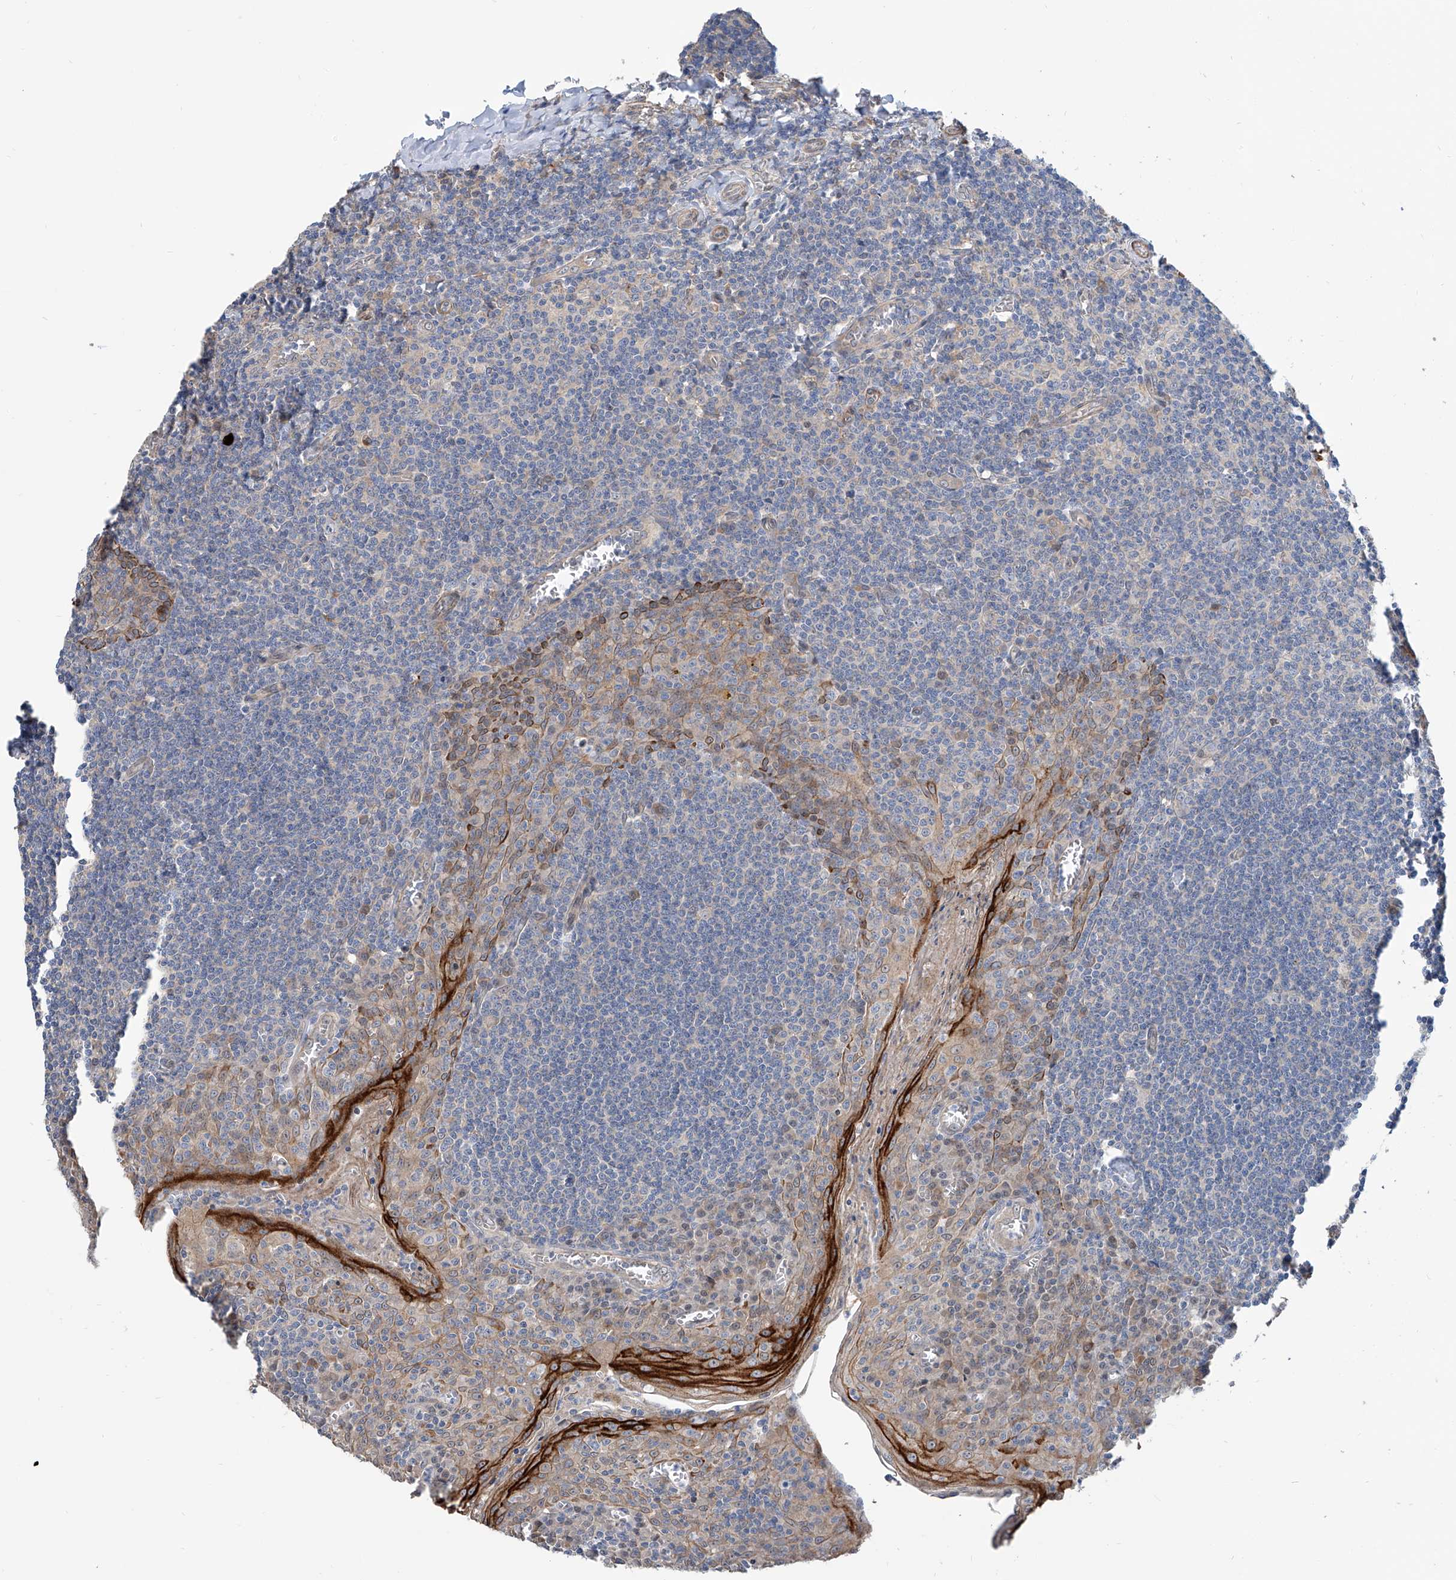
{"staining": {"intensity": "negative", "quantity": "none", "location": "none"}, "tissue": "tonsil", "cell_type": "Germinal center cells", "image_type": "normal", "snomed": [{"axis": "morphology", "description": "Normal tissue, NOS"}, {"axis": "topography", "description": "Tonsil"}], "caption": "IHC of unremarkable human tonsil reveals no expression in germinal center cells.", "gene": "MAGEE2", "patient": {"sex": "male", "age": 27}}